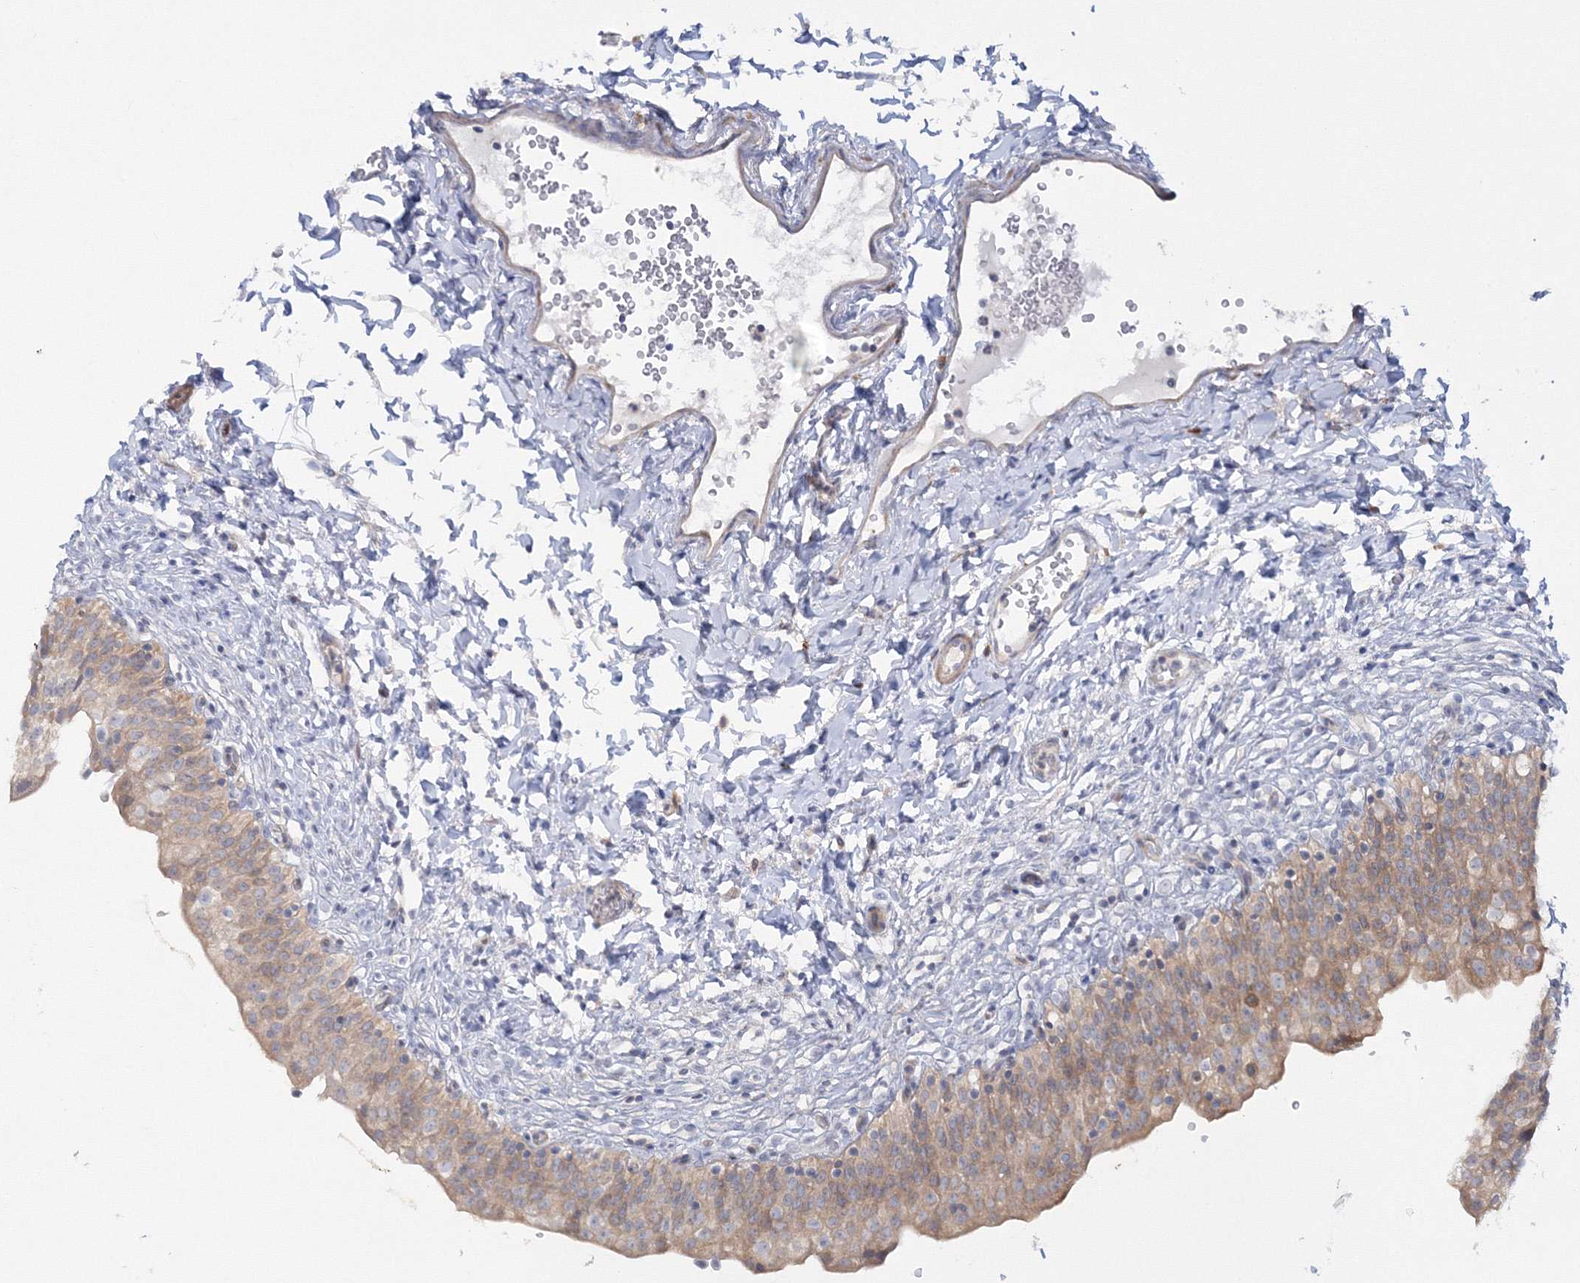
{"staining": {"intensity": "moderate", "quantity": ">75%", "location": "cytoplasmic/membranous"}, "tissue": "urinary bladder", "cell_type": "Urothelial cells", "image_type": "normal", "snomed": [{"axis": "morphology", "description": "Normal tissue, NOS"}, {"axis": "topography", "description": "Urinary bladder"}], "caption": "Protein staining of normal urinary bladder displays moderate cytoplasmic/membranous positivity in about >75% of urothelial cells. The staining was performed using DAB (3,3'-diaminobenzidine) to visualize the protein expression in brown, while the nuclei were stained in blue with hematoxylin (Magnification: 20x).", "gene": "IPMK", "patient": {"sex": "male", "age": 55}}